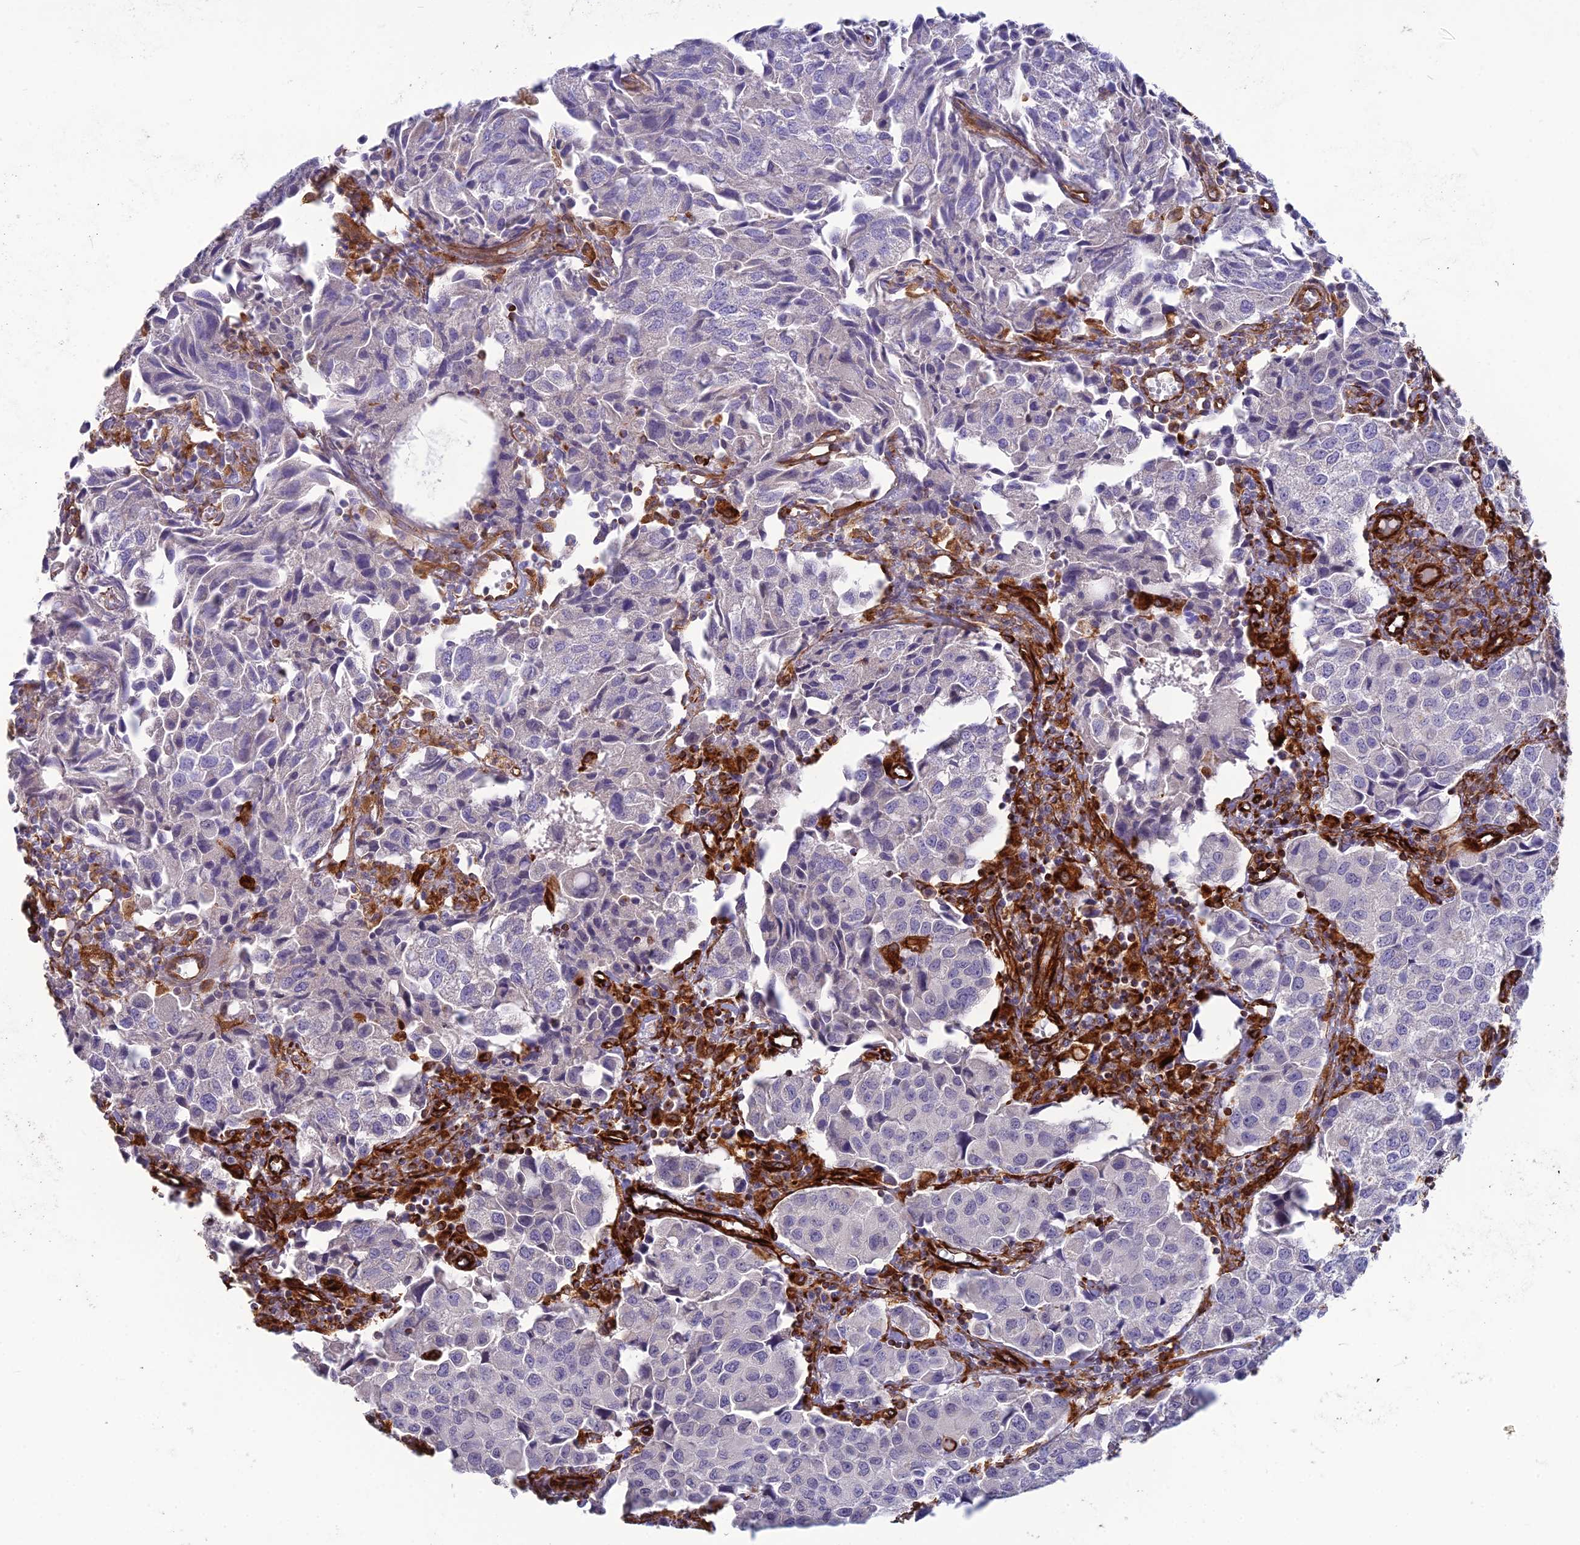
{"staining": {"intensity": "negative", "quantity": "none", "location": "none"}, "tissue": "urothelial cancer", "cell_type": "Tumor cells", "image_type": "cancer", "snomed": [{"axis": "morphology", "description": "Urothelial carcinoma, High grade"}, {"axis": "topography", "description": "Urinary bladder"}], "caption": "This is an immunohistochemistry (IHC) image of human urothelial cancer. There is no positivity in tumor cells.", "gene": "FBXL20", "patient": {"sex": "female", "age": 75}}